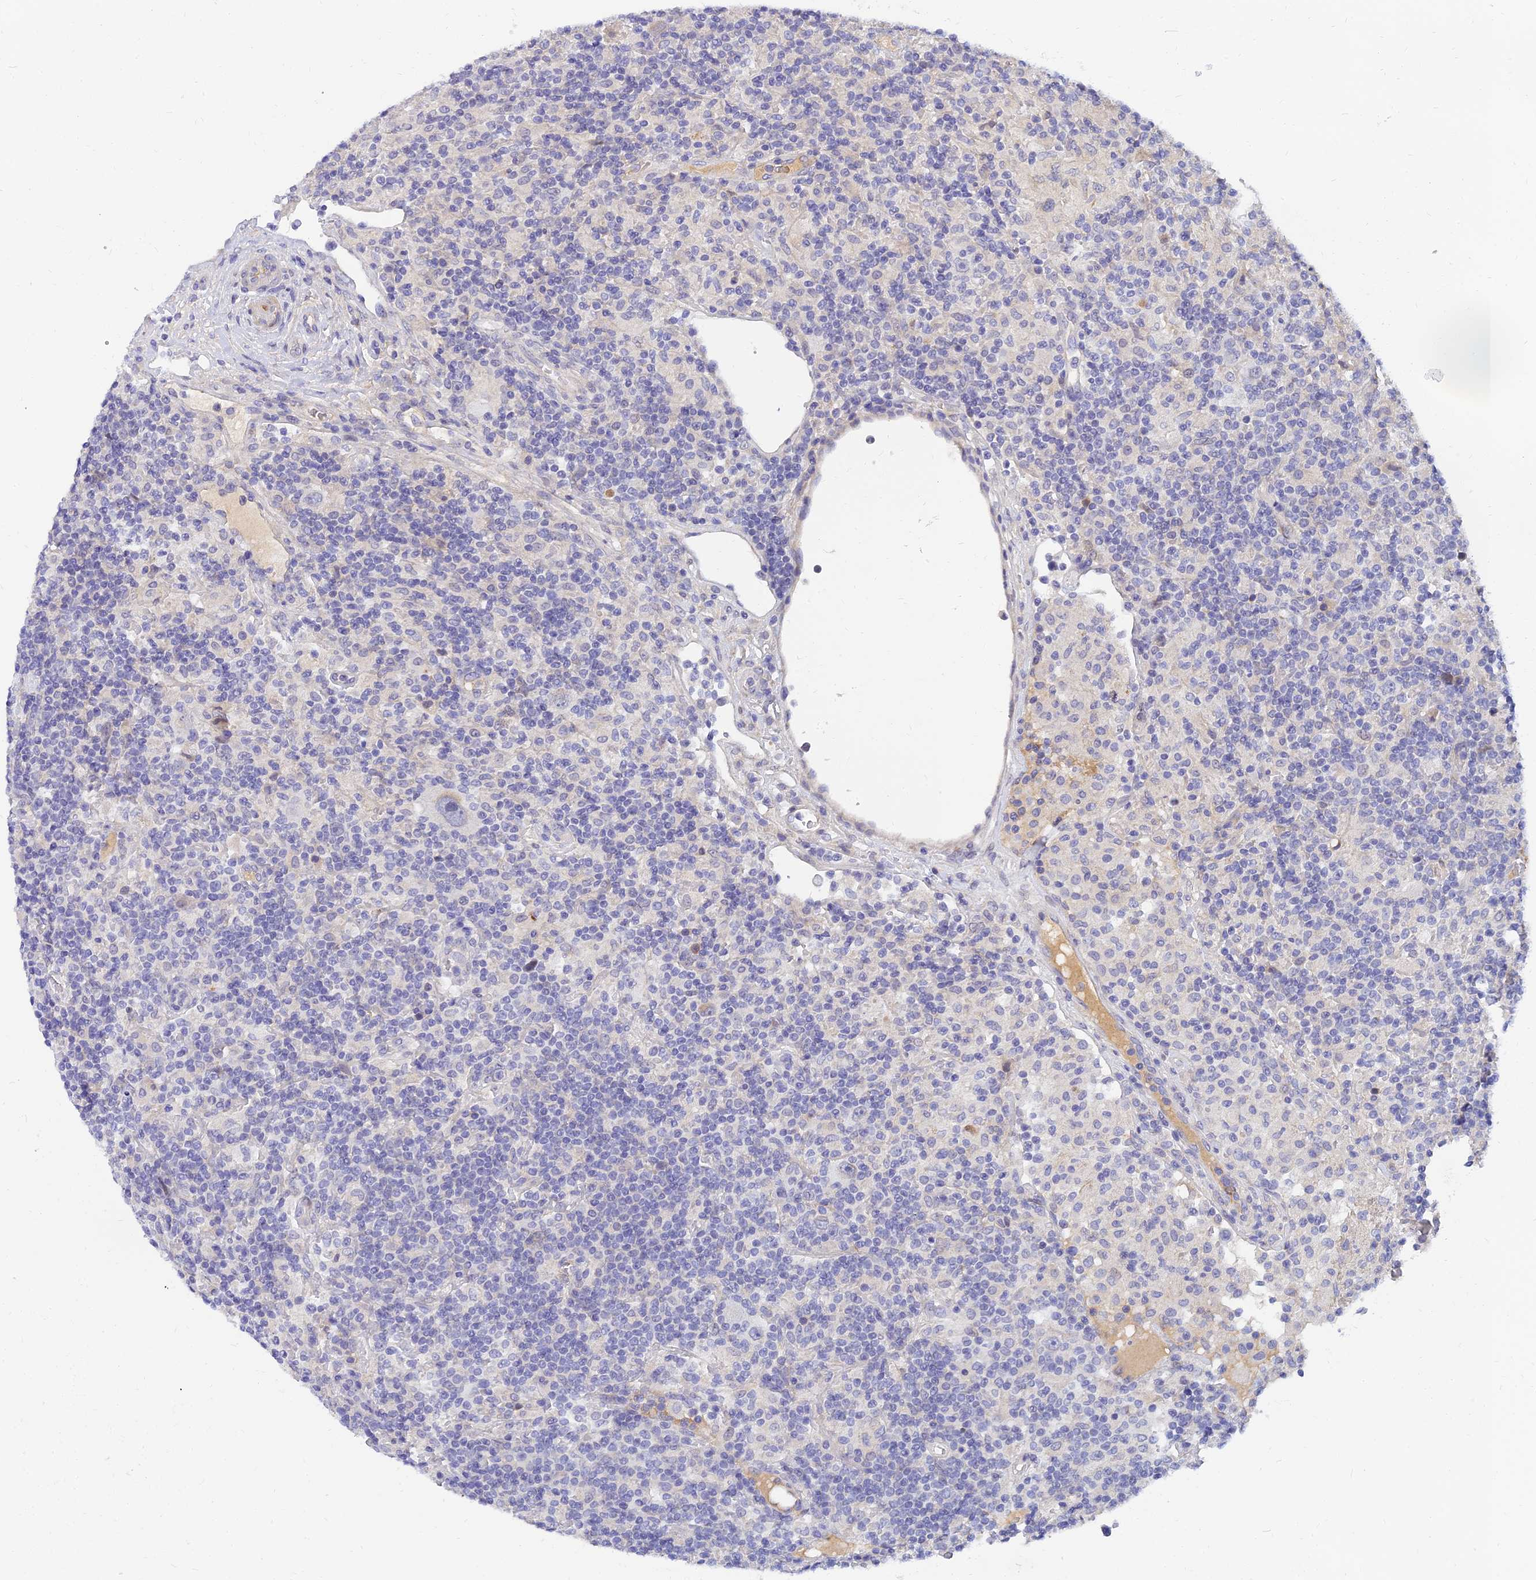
{"staining": {"intensity": "negative", "quantity": "none", "location": "none"}, "tissue": "lymphoma", "cell_type": "Tumor cells", "image_type": "cancer", "snomed": [{"axis": "morphology", "description": "Hodgkin's disease, NOS"}, {"axis": "topography", "description": "Lymph node"}], "caption": "Immunohistochemistry of human Hodgkin's disease demonstrates no expression in tumor cells.", "gene": "ANKS4B", "patient": {"sex": "male", "age": 70}}